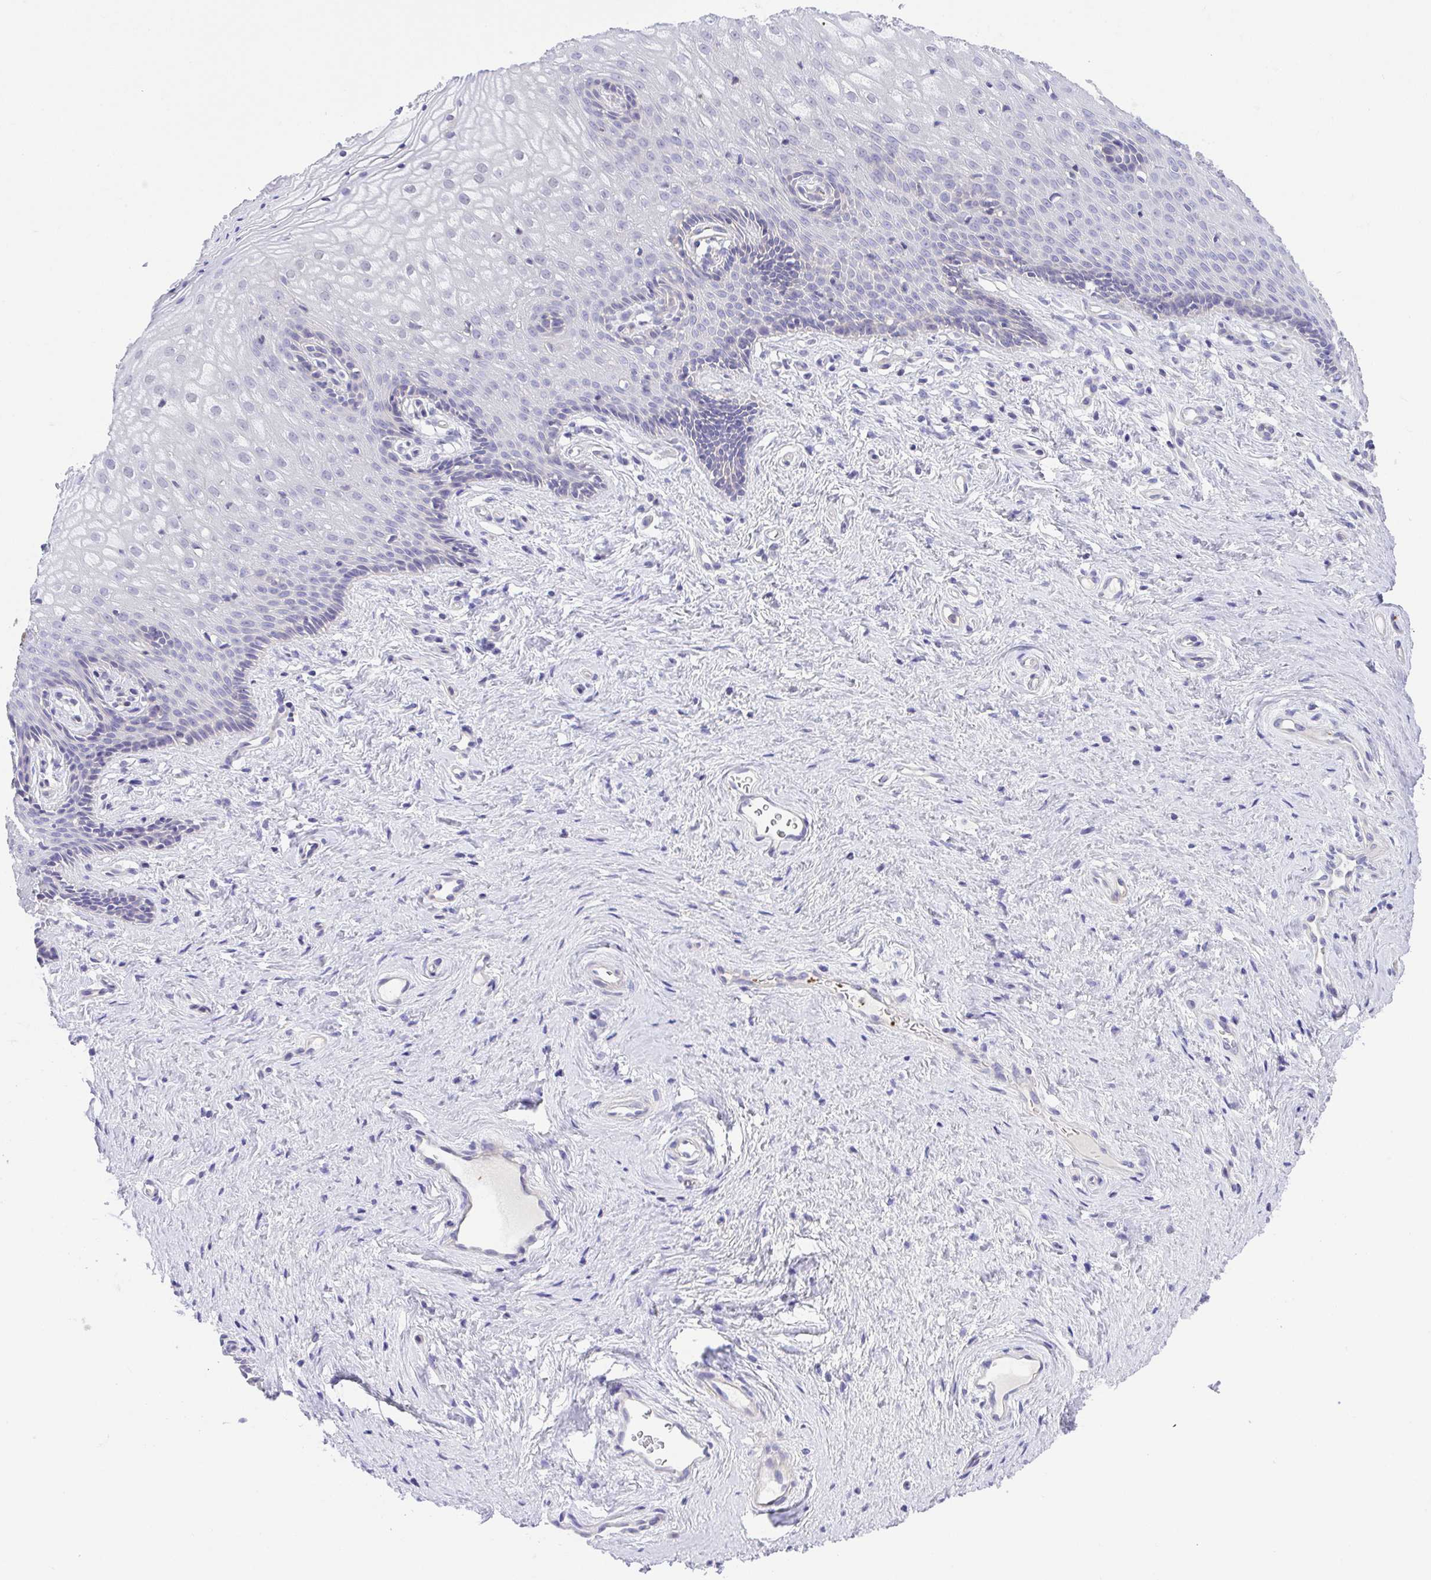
{"staining": {"intensity": "negative", "quantity": "none", "location": "none"}, "tissue": "vagina", "cell_type": "Squamous epithelial cells", "image_type": "normal", "snomed": [{"axis": "morphology", "description": "Normal tissue, NOS"}, {"axis": "topography", "description": "Vagina"}], "caption": "High power microscopy image of an IHC micrograph of benign vagina, revealing no significant expression in squamous epithelial cells.", "gene": "PRR14L", "patient": {"sex": "female", "age": 45}}